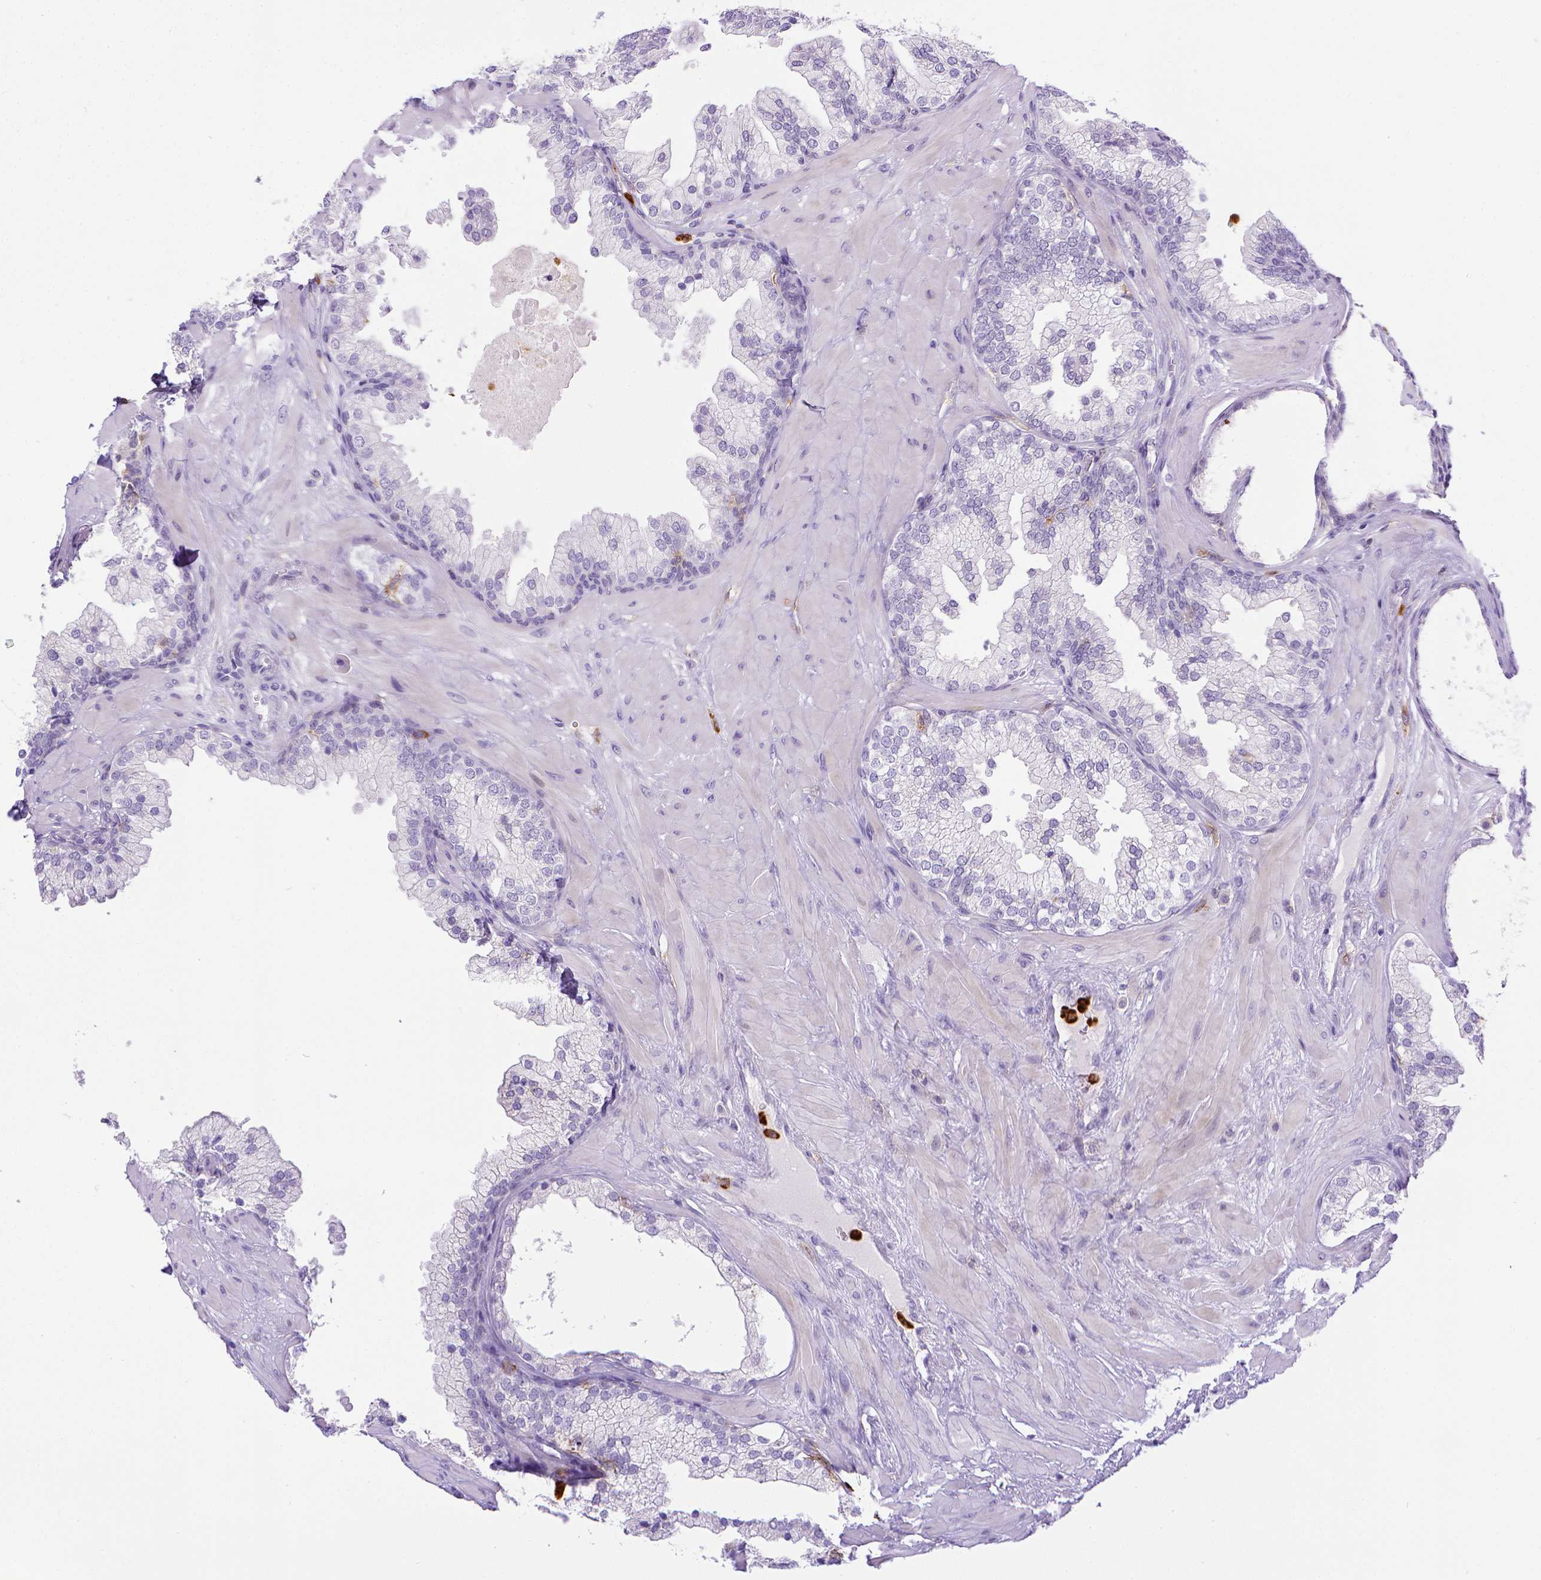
{"staining": {"intensity": "negative", "quantity": "none", "location": "none"}, "tissue": "prostate", "cell_type": "Glandular cells", "image_type": "normal", "snomed": [{"axis": "morphology", "description": "Normal tissue, NOS"}, {"axis": "topography", "description": "Prostate"}, {"axis": "topography", "description": "Peripheral nerve tissue"}], "caption": "A high-resolution photomicrograph shows immunohistochemistry staining of normal prostate, which demonstrates no significant positivity in glandular cells.", "gene": "ITGAM", "patient": {"sex": "male", "age": 61}}